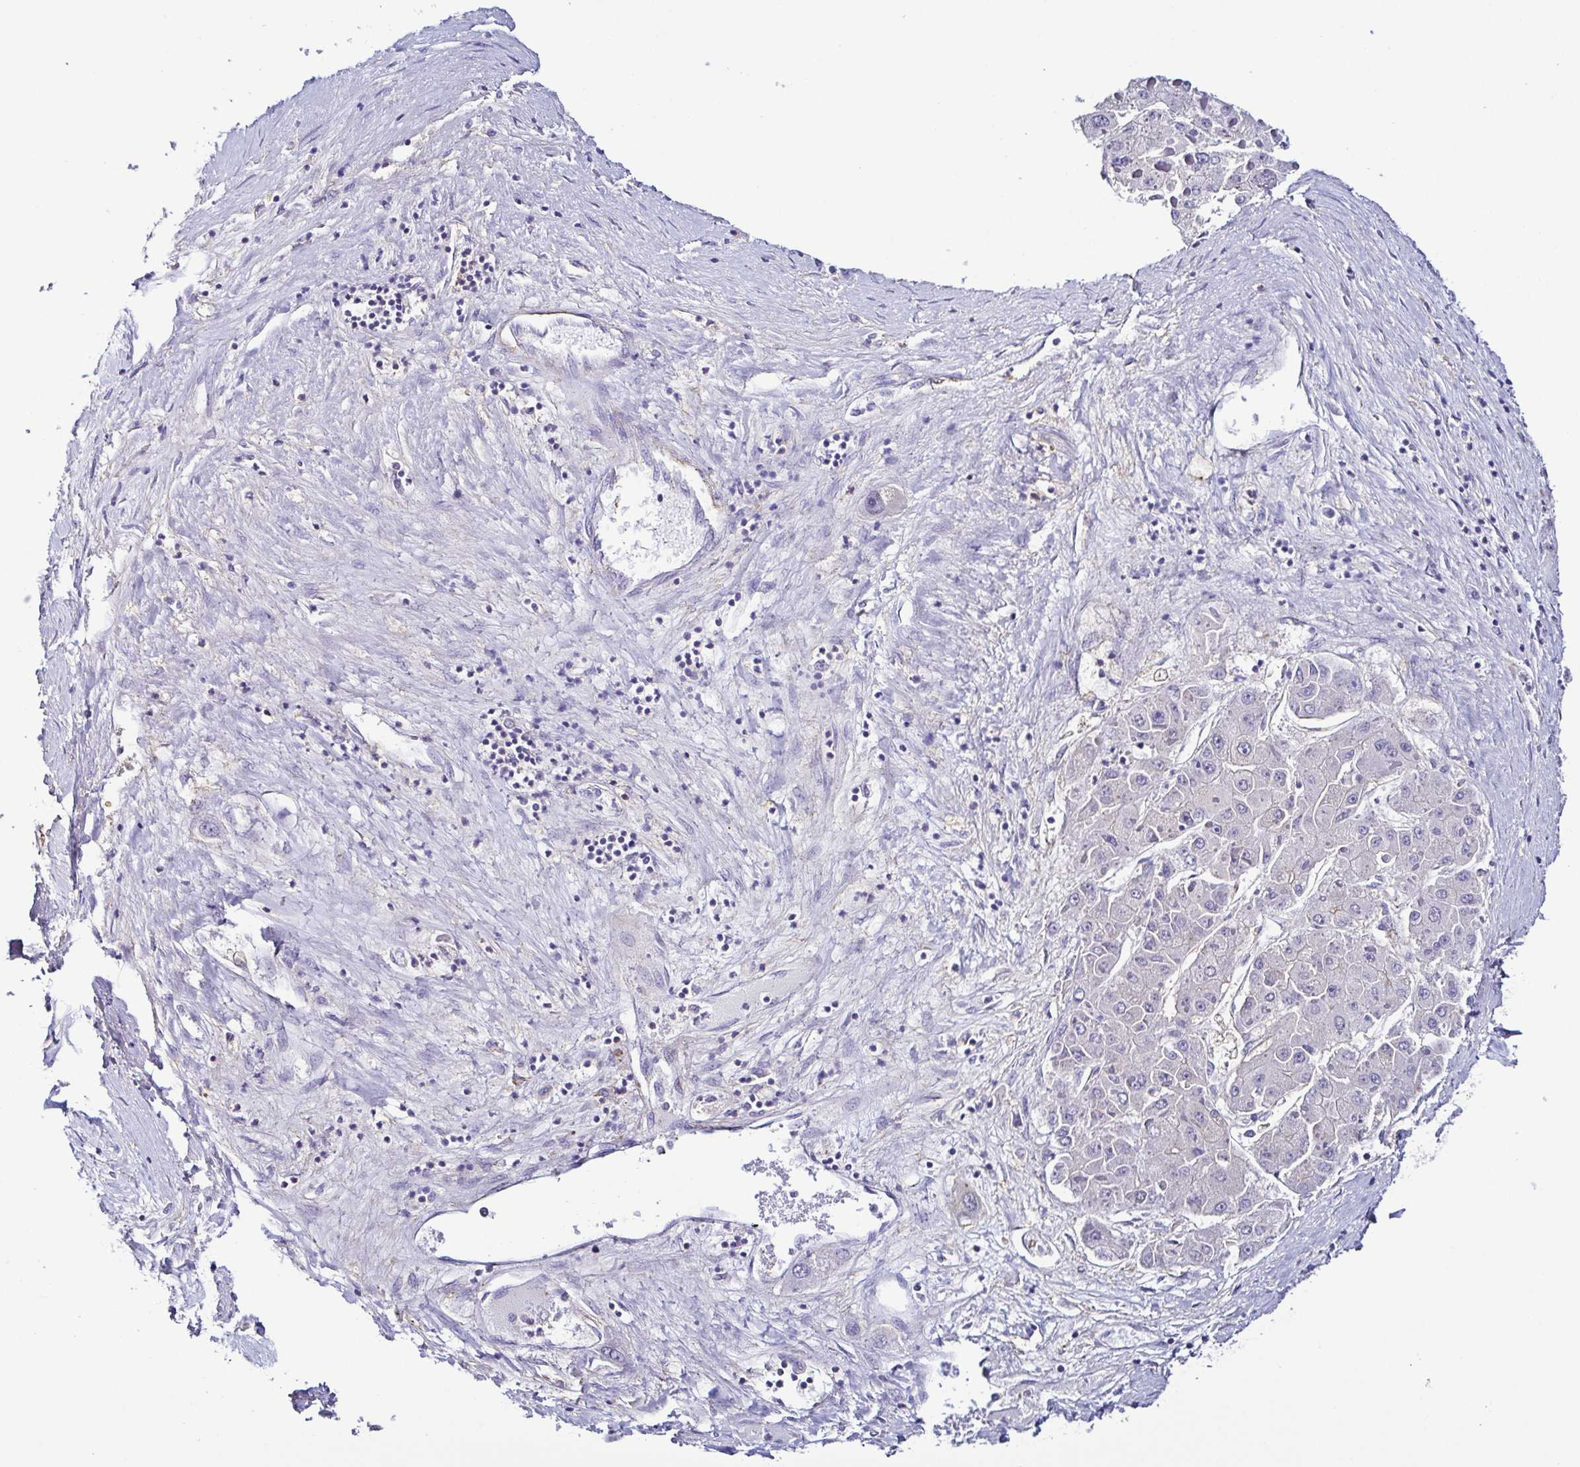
{"staining": {"intensity": "negative", "quantity": "none", "location": "none"}, "tissue": "liver cancer", "cell_type": "Tumor cells", "image_type": "cancer", "snomed": [{"axis": "morphology", "description": "Carcinoma, Hepatocellular, NOS"}, {"axis": "topography", "description": "Liver"}], "caption": "This is an immunohistochemistry (IHC) image of liver hepatocellular carcinoma. There is no expression in tumor cells.", "gene": "TNNT2", "patient": {"sex": "female", "age": 73}}